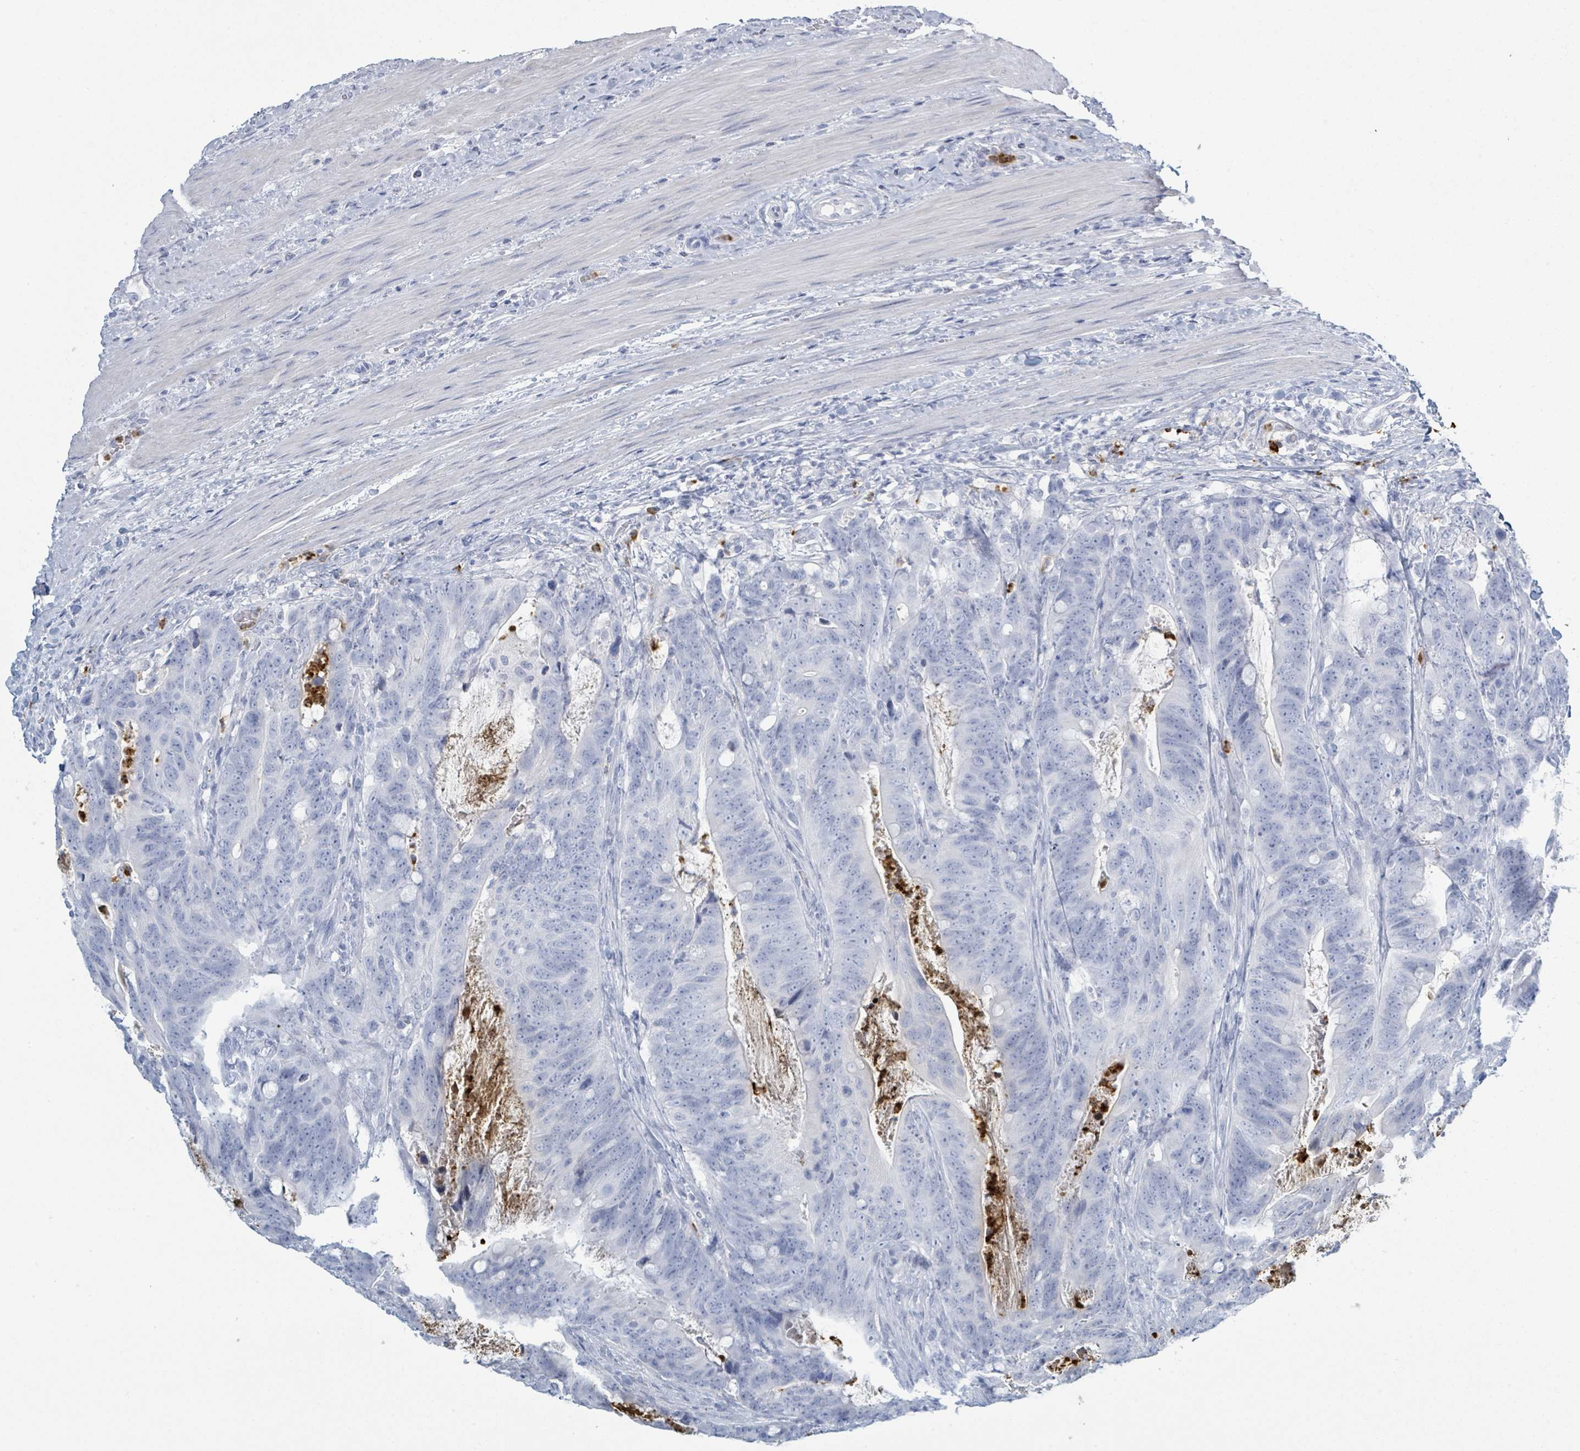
{"staining": {"intensity": "negative", "quantity": "none", "location": "none"}, "tissue": "colorectal cancer", "cell_type": "Tumor cells", "image_type": "cancer", "snomed": [{"axis": "morphology", "description": "Adenocarcinoma, NOS"}, {"axis": "topography", "description": "Colon"}], "caption": "This is an IHC histopathology image of human colorectal cancer. There is no expression in tumor cells.", "gene": "DEFA4", "patient": {"sex": "female", "age": 82}}